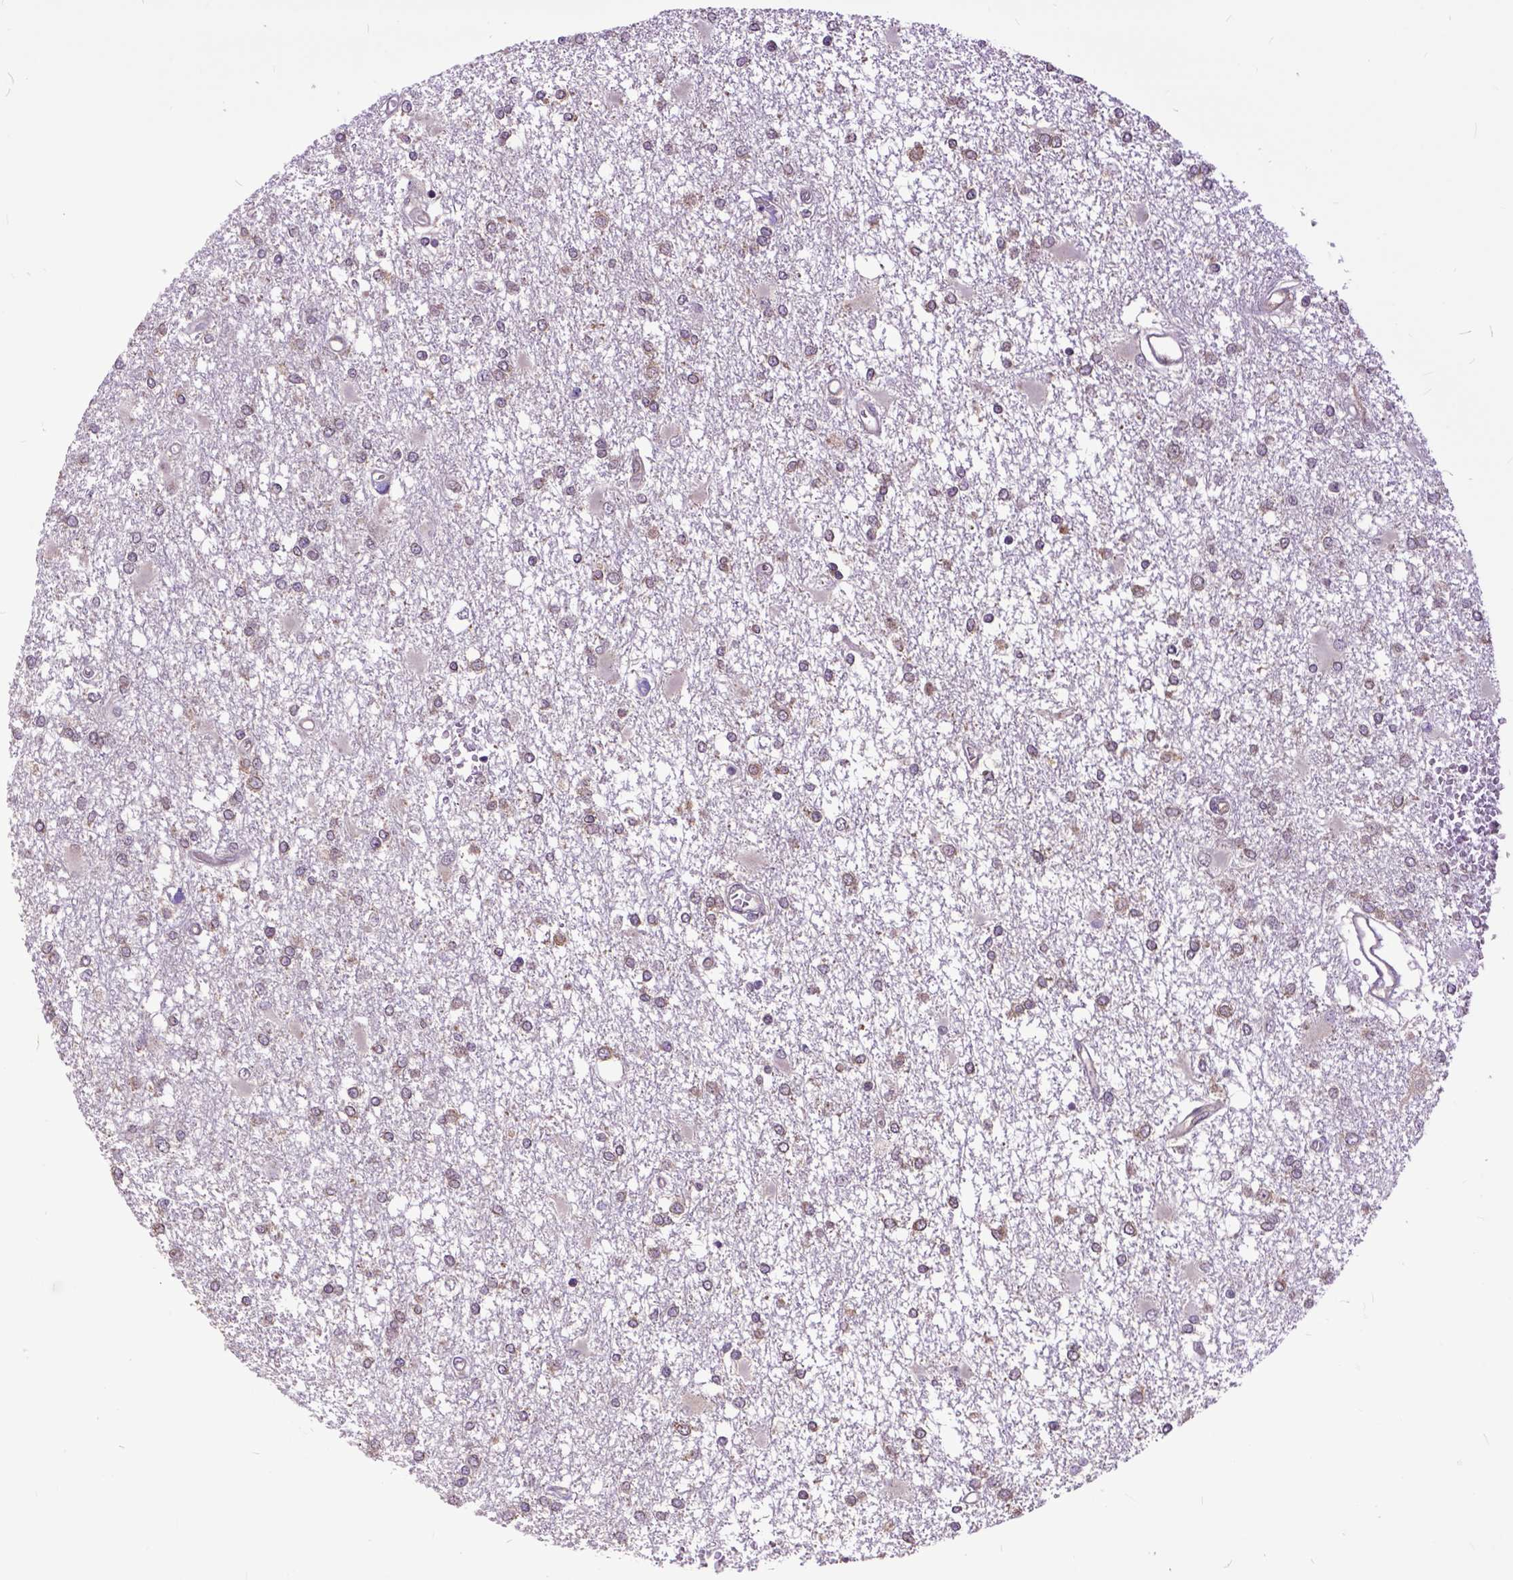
{"staining": {"intensity": "moderate", "quantity": ">75%", "location": "cytoplasmic/membranous"}, "tissue": "glioma", "cell_type": "Tumor cells", "image_type": "cancer", "snomed": [{"axis": "morphology", "description": "Glioma, malignant, High grade"}, {"axis": "topography", "description": "Cerebral cortex"}], "caption": "Protein staining of glioma tissue reveals moderate cytoplasmic/membranous staining in about >75% of tumor cells. Using DAB (brown) and hematoxylin (blue) stains, captured at high magnification using brightfield microscopy.", "gene": "ARL1", "patient": {"sex": "male", "age": 79}}